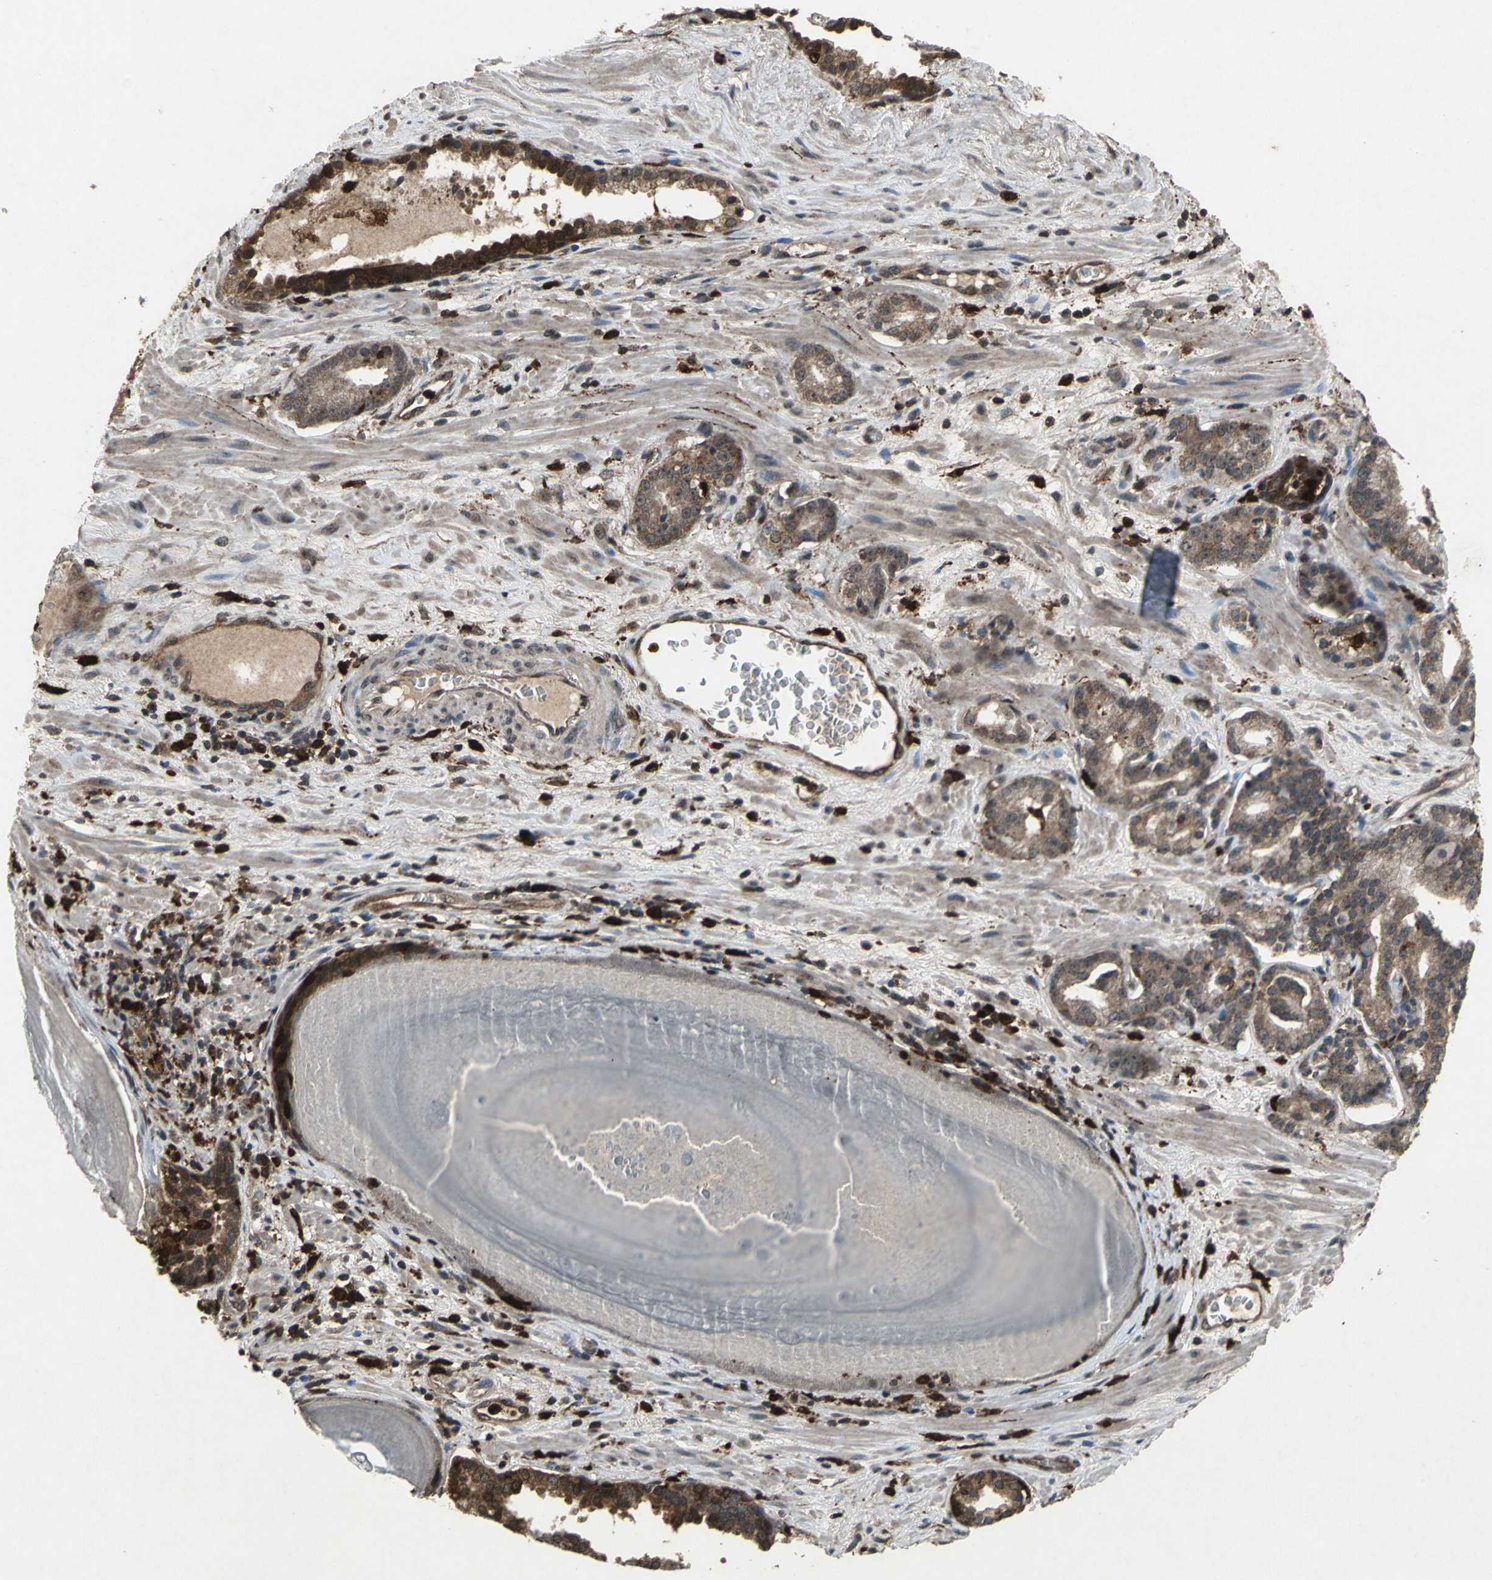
{"staining": {"intensity": "moderate", "quantity": ">75%", "location": "cytoplasmic/membranous"}, "tissue": "prostate cancer", "cell_type": "Tumor cells", "image_type": "cancer", "snomed": [{"axis": "morphology", "description": "Adenocarcinoma, Low grade"}, {"axis": "topography", "description": "Prostate"}], "caption": "An immunohistochemistry (IHC) image of tumor tissue is shown. Protein staining in brown highlights moderate cytoplasmic/membranous positivity in prostate cancer (low-grade adenocarcinoma) within tumor cells.", "gene": "PYCARD", "patient": {"sex": "male", "age": 63}}